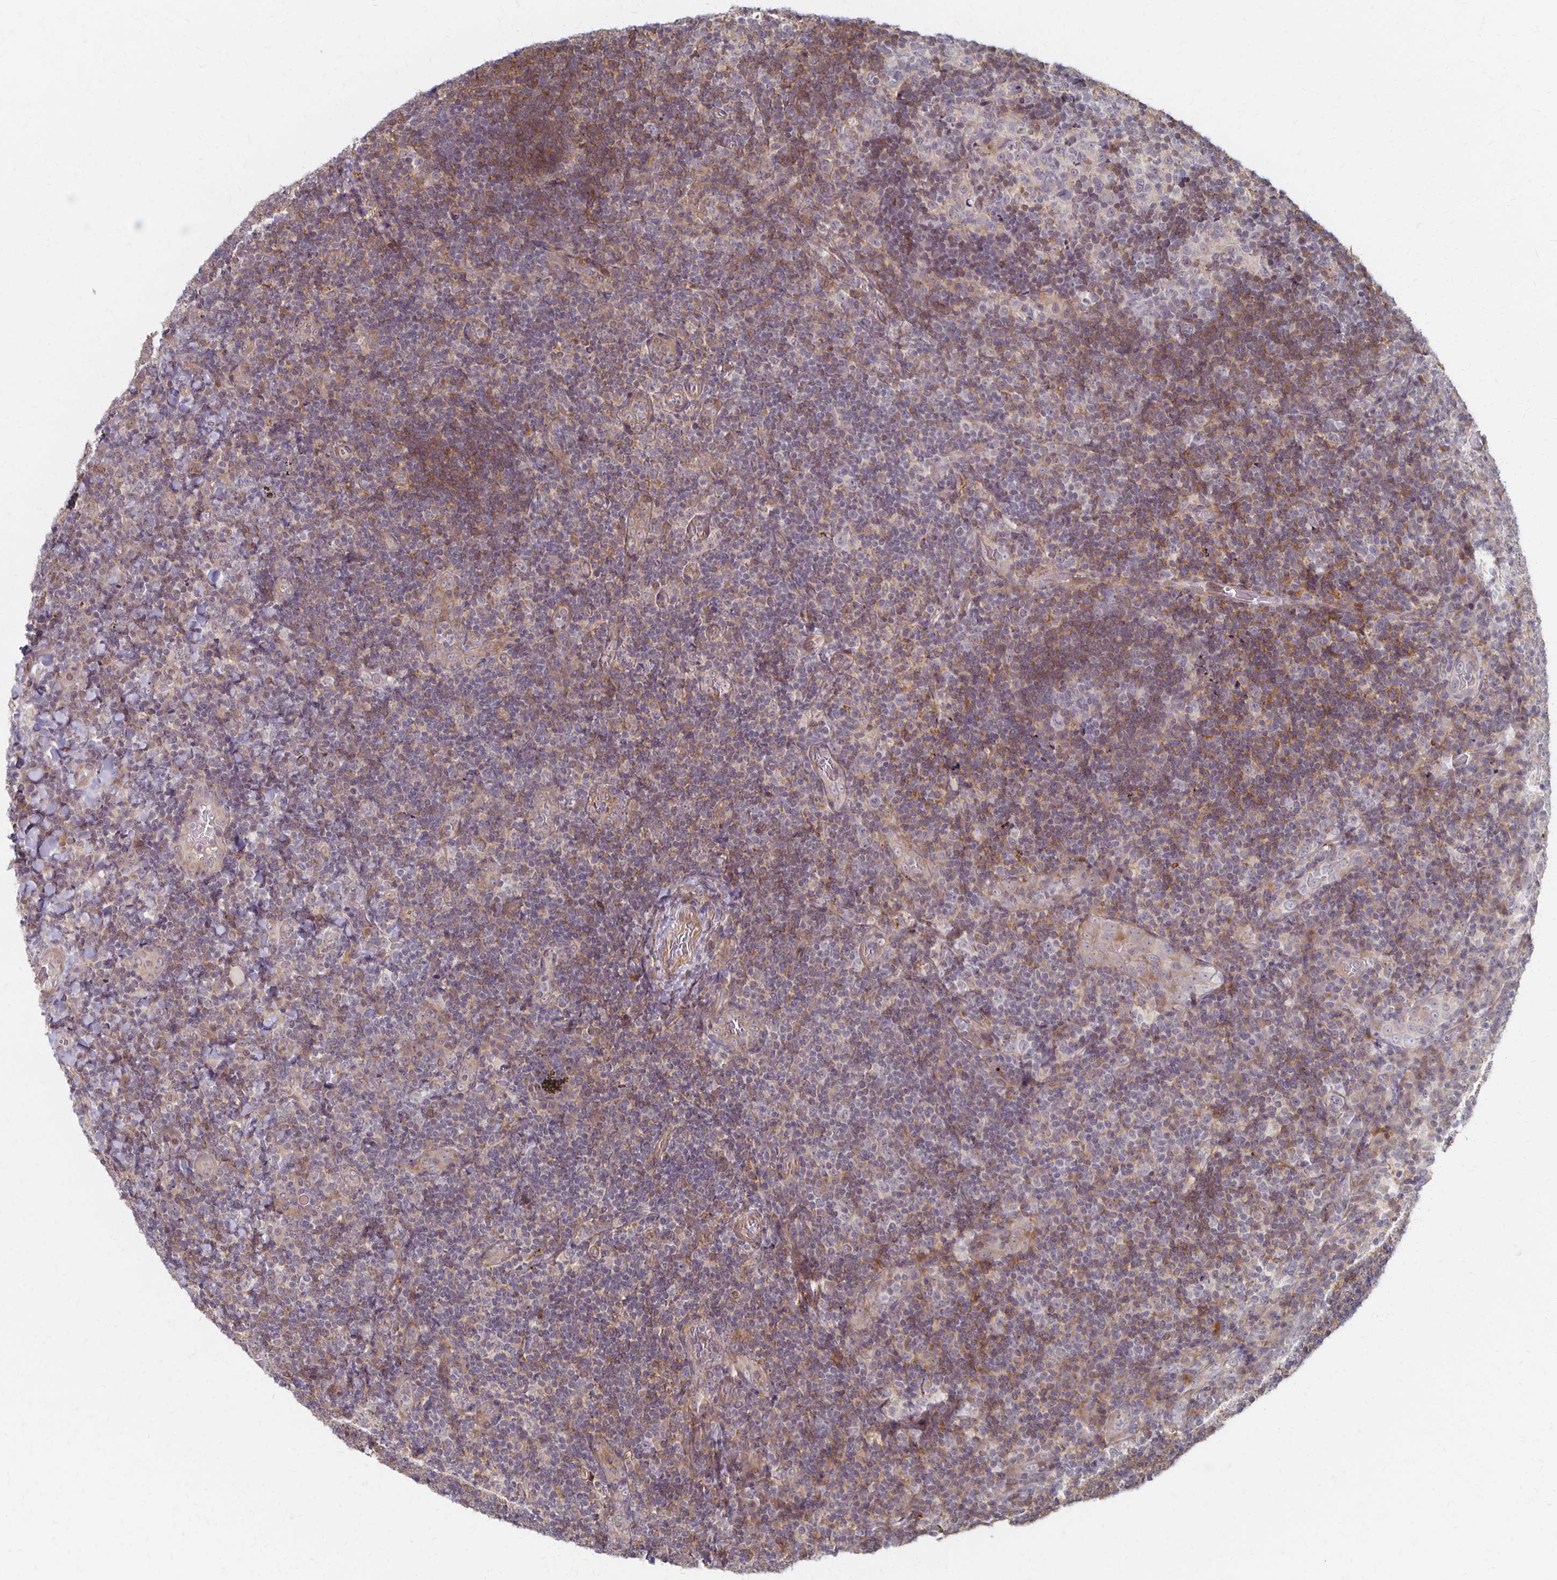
{"staining": {"intensity": "moderate", "quantity": "<25%", "location": "cytoplasmic/membranous"}, "tissue": "tonsil", "cell_type": "Germinal center cells", "image_type": "normal", "snomed": [{"axis": "morphology", "description": "Normal tissue, NOS"}, {"axis": "topography", "description": "Tonsil"}], "caption": "Brown immunohistochemical staining in unremarkable tonsil displays moderate cytoplasmic/membranous staining in about <25% of germinal center cells. The protein is stained brown, and the nuclei are stained in blue (DAB IHC with brightfield microscopy, high magnification).", "gene": "PRKCB", "patient": {"sex": "male", "age": 17}}